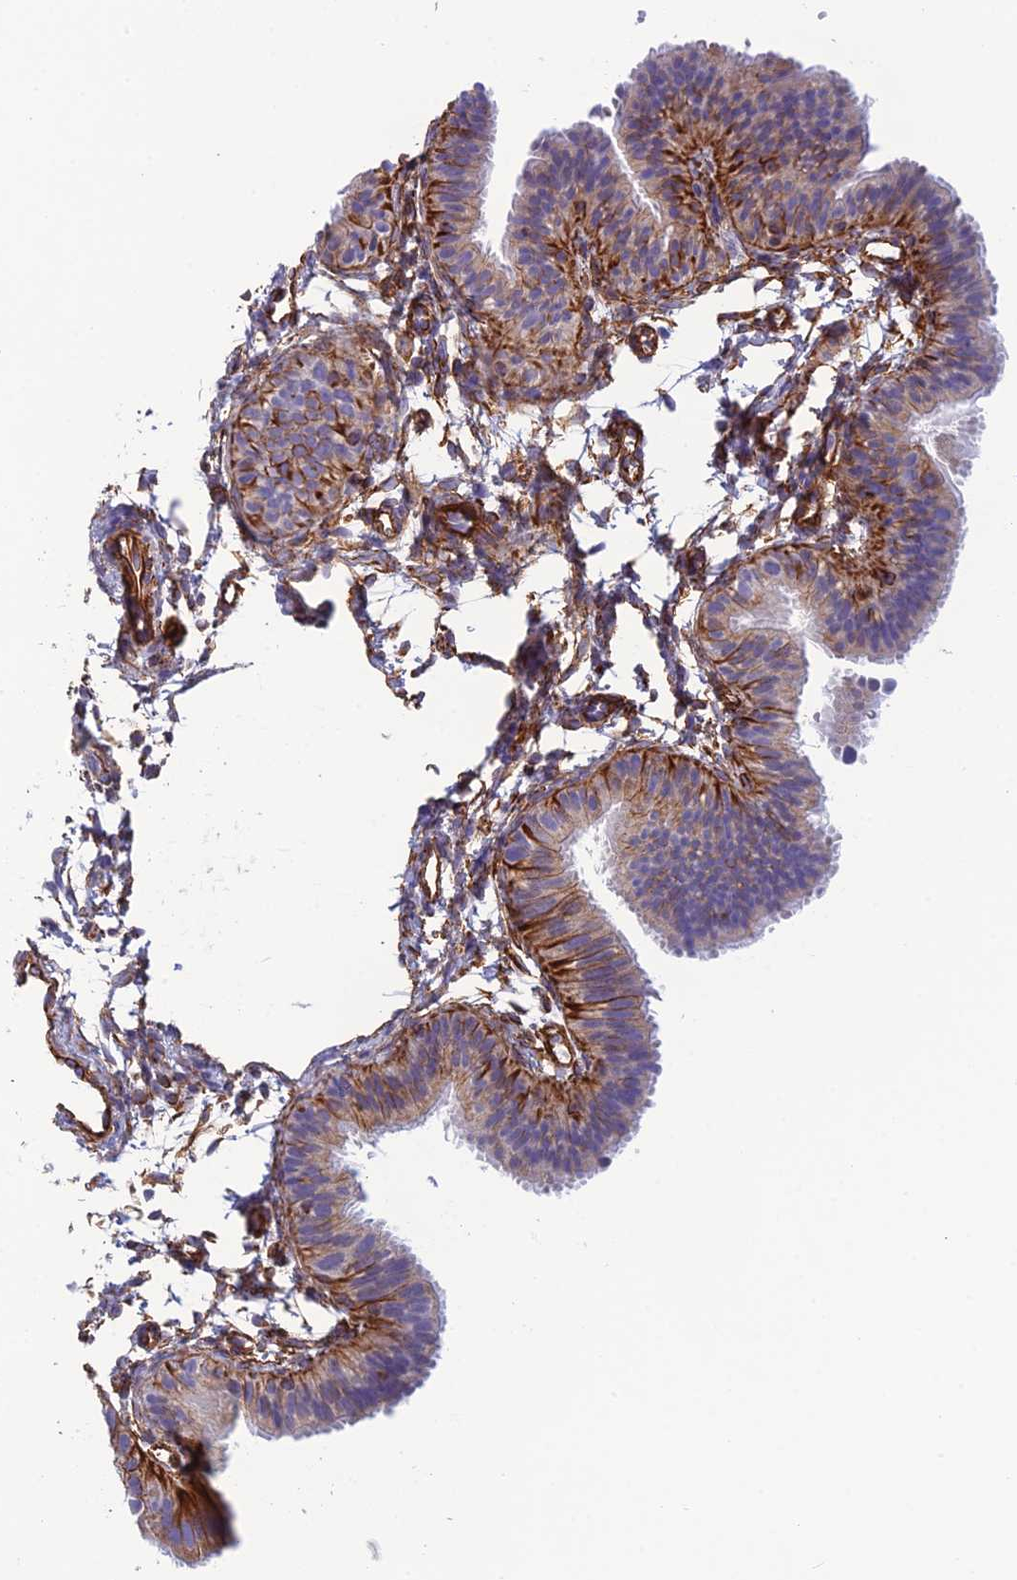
{"staining": {"intensity": "moderate", "quantity": "25%-75%", "location": "cytoplasmic/membranous"}, "tissue": "fallopian tube", "cell_type": "Glandular cells", "image_type": "normal", "snomed": [{"axis": "morphology", "description": "Normal tissue, NOS"}, {"axis": "topography", "description": "Fallopian tube"}], "caption": "An immunohistochemistry histopathology image of benign tissue is shown. Protein staining in brown labels moderate cytoplasmic/membranous positivity in fallopian tube within glandular cells. (DAB (3,3'-diaminobenzidine) = brown stain, brightfield microscopy at high magnification).", "gene": "FBXL20", "patient": {"sex": "female", "age": 35}}